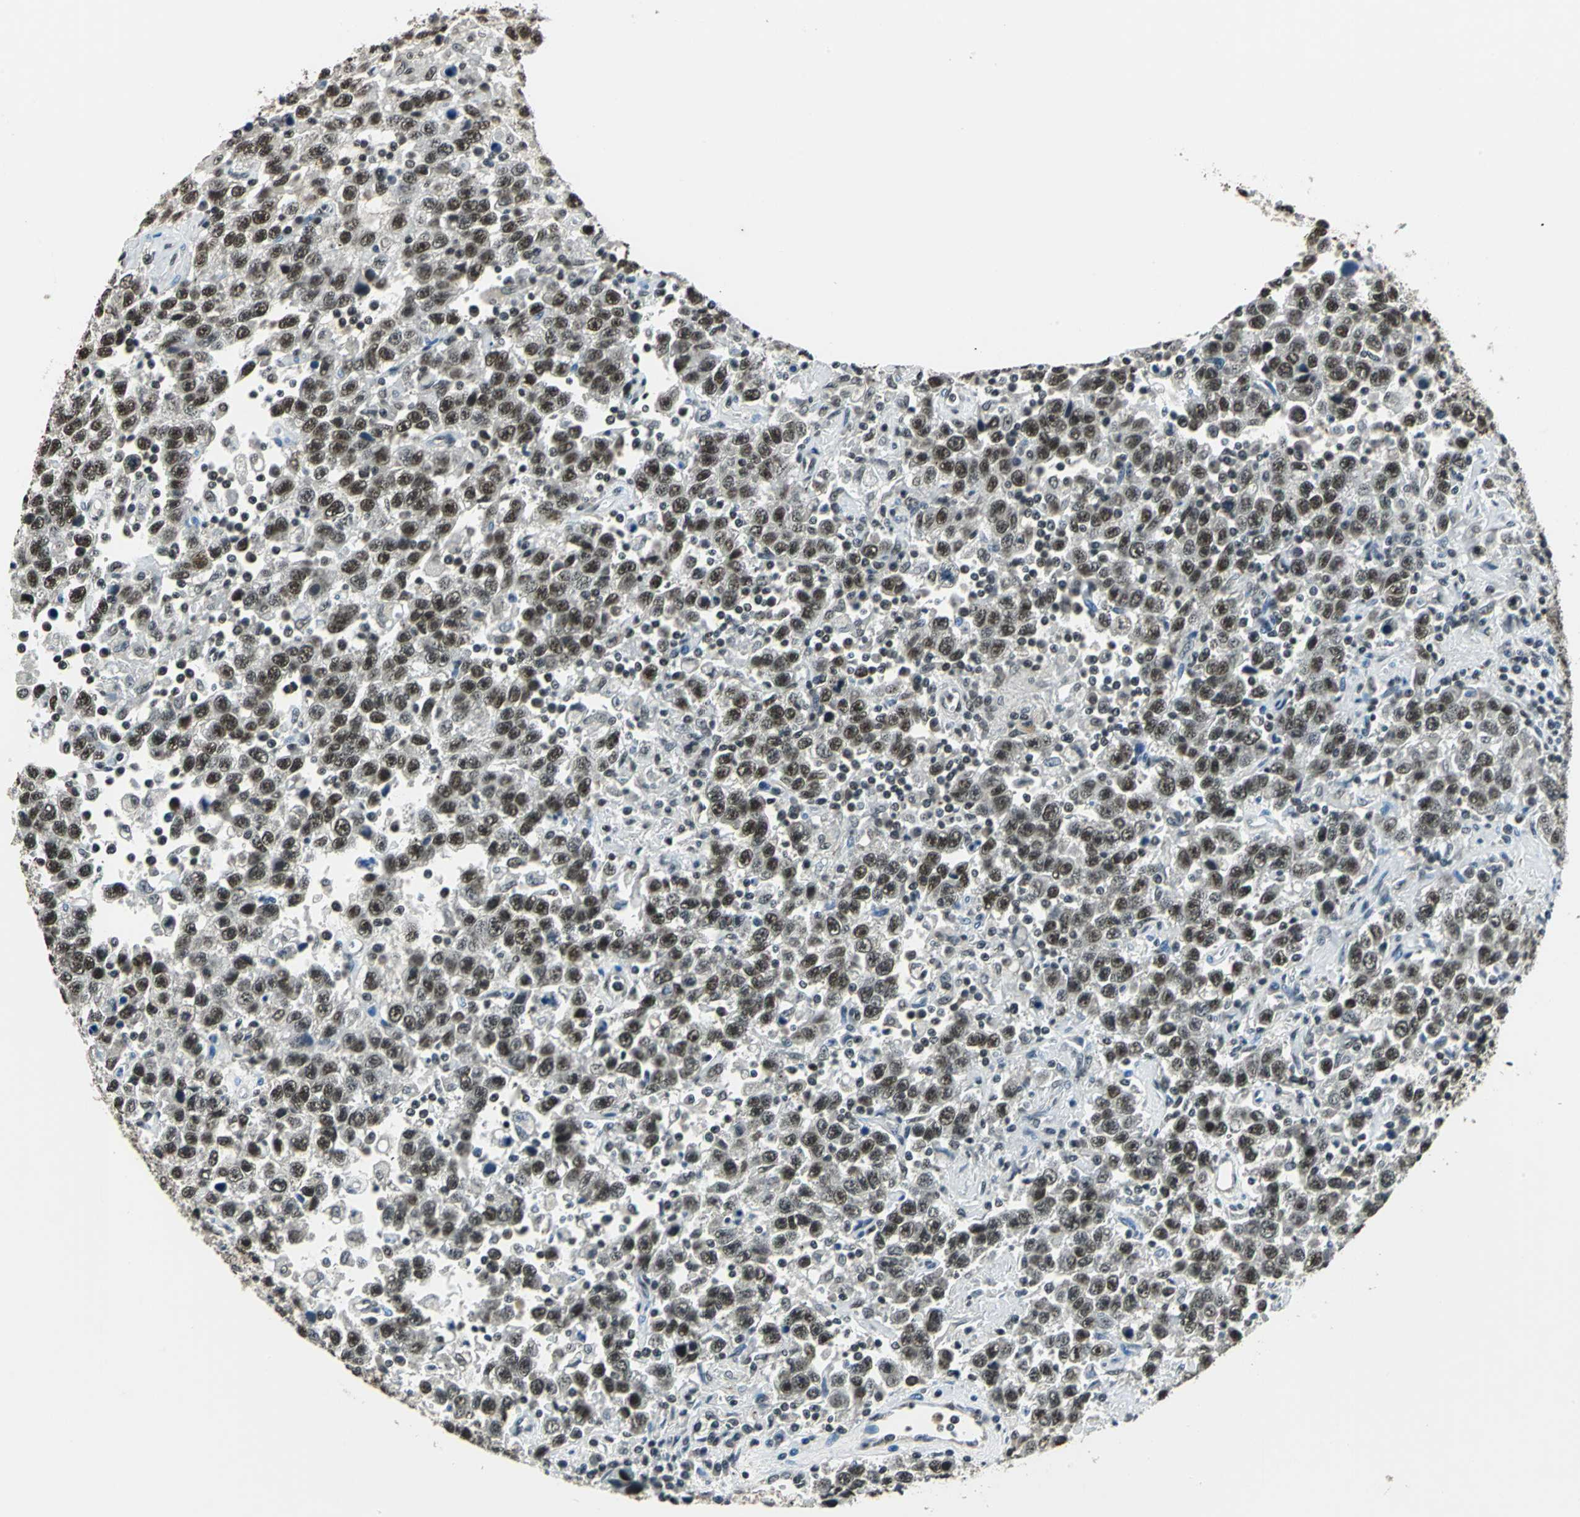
{"staining": {"intensity": "strong", "quantity": ">75%", "location": "cytoplasmic/membranous,nuclear"}, "tissue": "testis cancer", "cell_type": "Tumor cells", "image_type": "cancer", "snomed": [{"axis": "morphology", "description": "Seminoma, NOS"}, {"axis": "topography", "description": "Testis"}], "caption": "A high-resolution image shows immunohistochemistry (IHC) staining of testis cancer (seminoma), which displays strong cytoplasmic/membranous and nuclear positivity in approximately >75% of tumor cells.", "gene": "RBM14", "patient": {"sex": "male", "age": 41}}